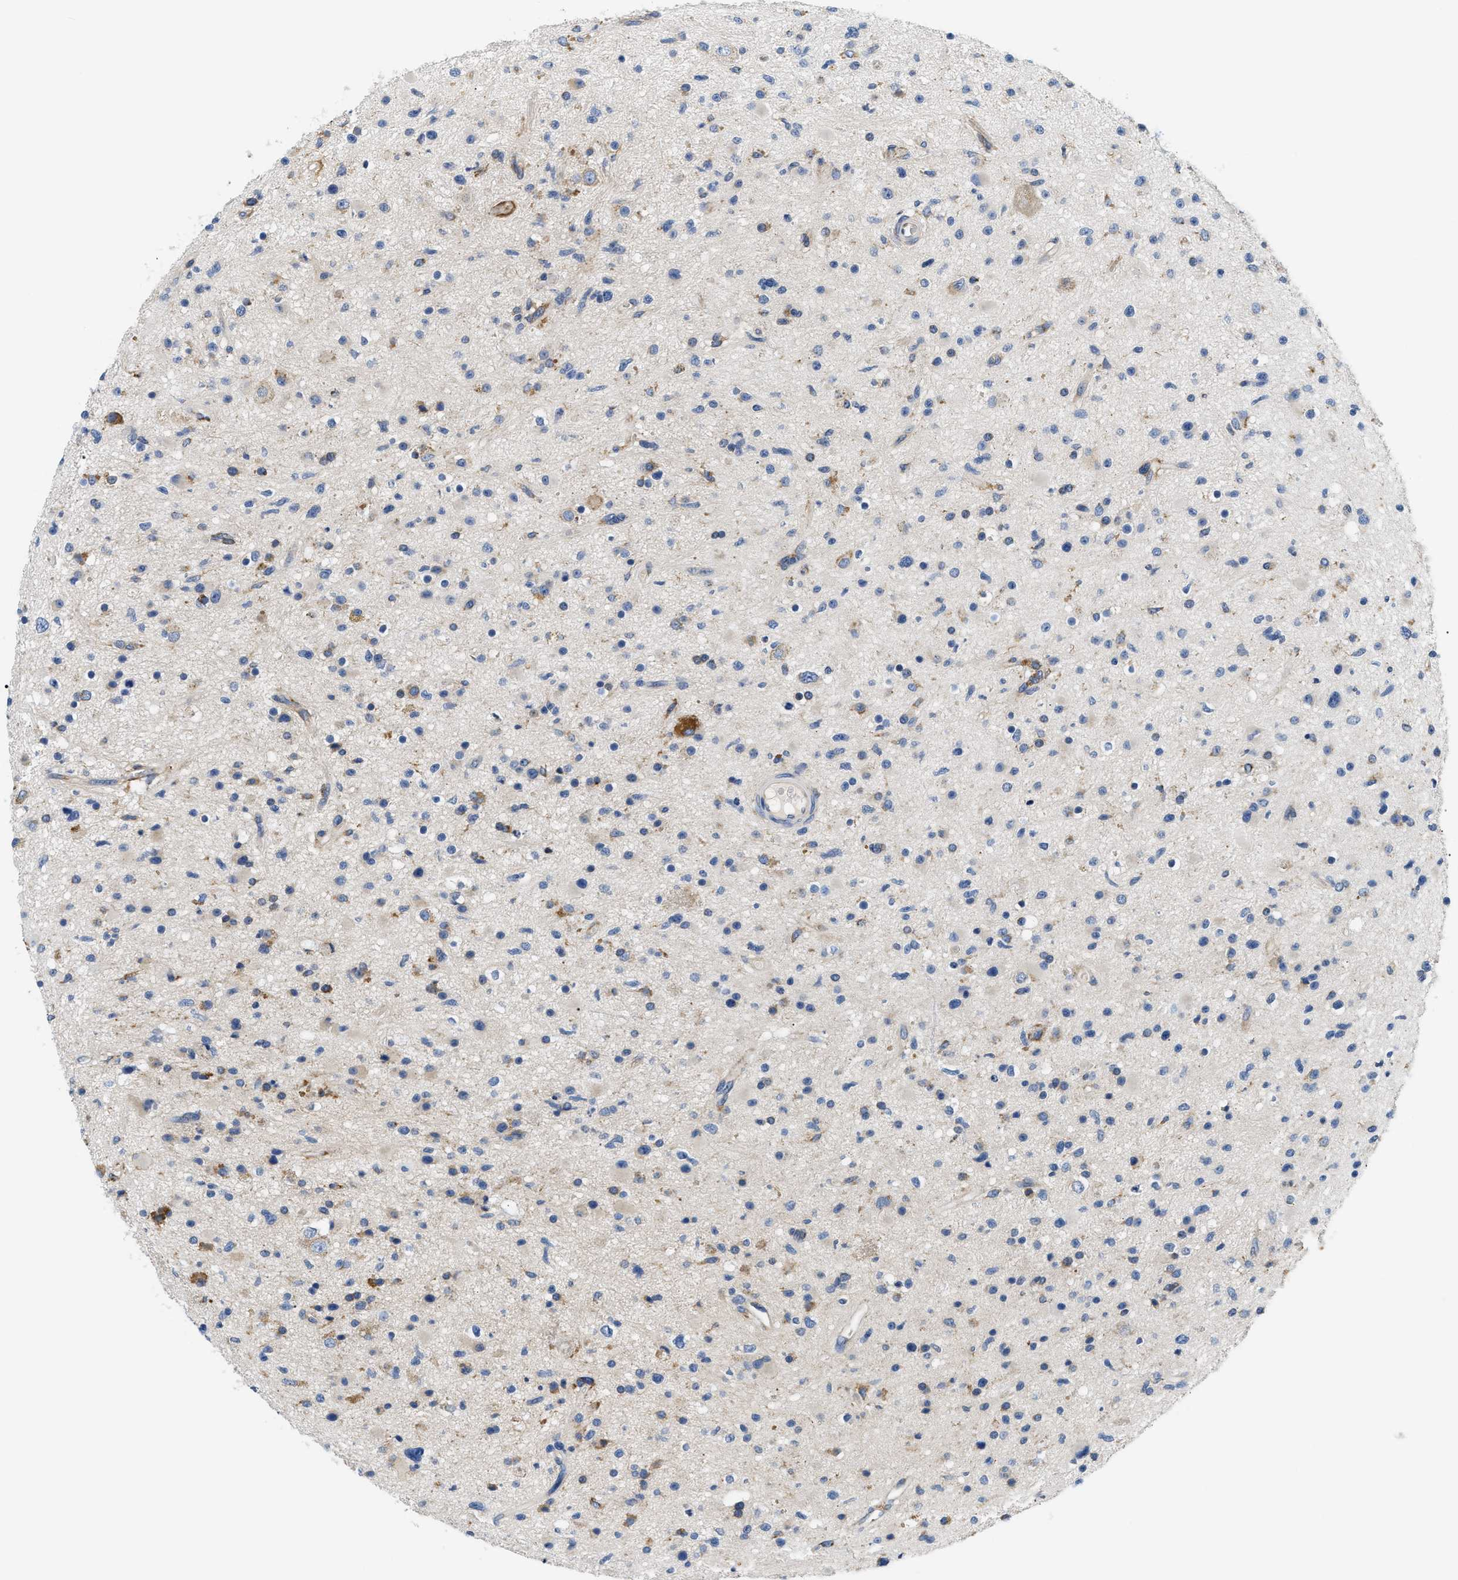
{"staining": {"intensity": "negative", "quantity": "none", "location": "none"}, "tissue": "glioma", "cell_type": "Tumor cells", "image_type": "cancer", "snomed": [{"axis": "morphology", "description": "Glioma, malignant, High grade"}, {"axis": "topography", "description": "Brain"}], "caption": "Malignant glioma (high-grade) was stained to show a protein in brown. There is no significant staining in tumor cells. The staining was performed using DAB (3,3'-diaminobenzidine) to visualize the protein expression in brown, while the nuclei were stained in blue with hematoxylin (Magnification: 20x).", "gene": "HDHD3", "patient": {"sex": "male", "age": 33}}